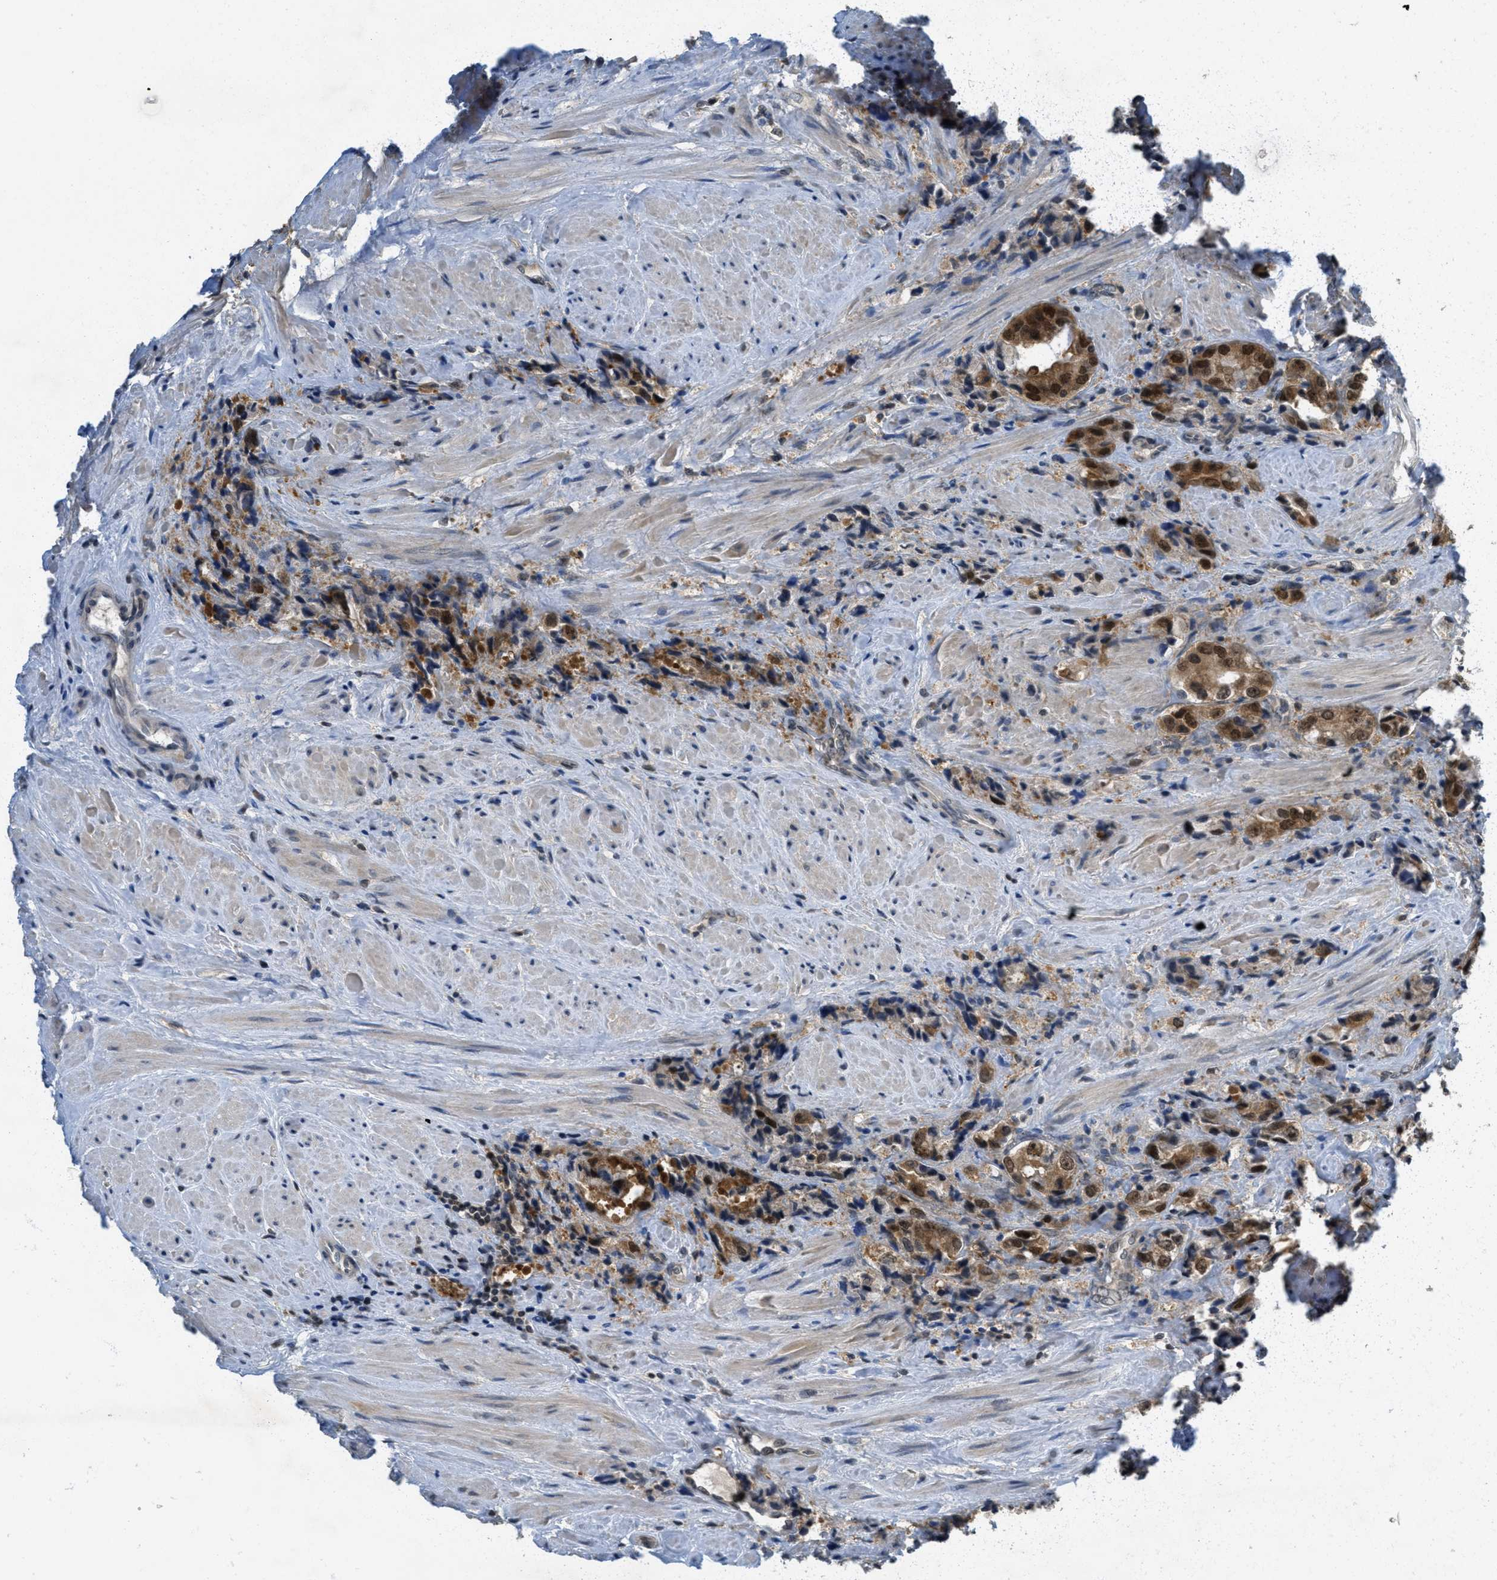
{"staining": {"intensity": "strong", "quantity": ">75%", "location": "cytoplasmic/membranous,nuclear"}, "tissue": "prostate cancer", "cell_type": "Tumor cells", "image_type": "cancer", "snomed": [{"axis": "morphology", "description": "Adenocarcinoma, High grade"}, {"axis": "topography", "description": "Prostate"}], "caption": "An immunohistochemistry histopathology image of tumor tissue is shown. Protein staining in brown shows strong cytoplasmic/membranous and nuclear positivity in prostate cancer (adenocarcinoma (high-grade)) within tumor cells.", "gene": "DNAJB1", "patient": {"sex": "male", "age": 61}}